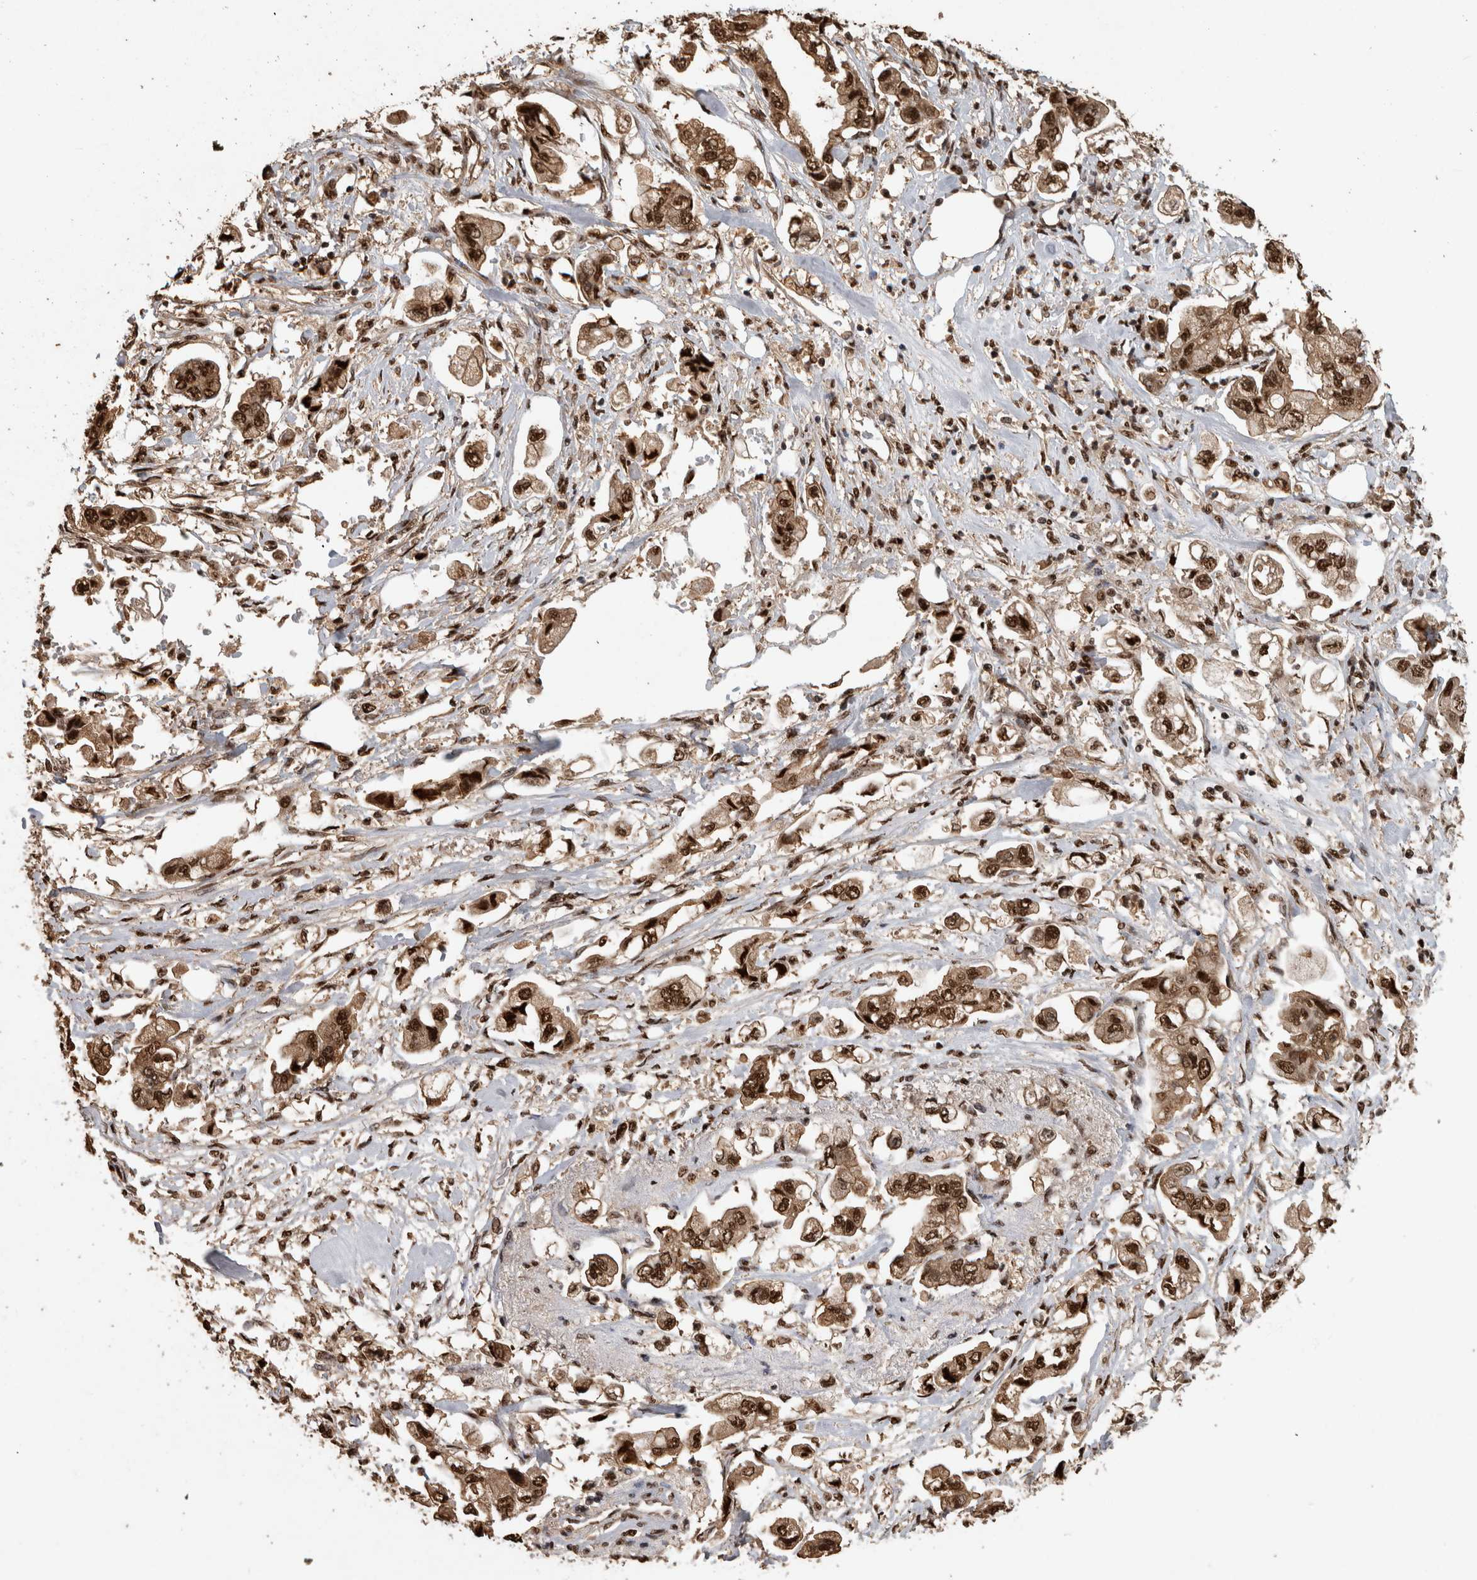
{"staining": {"intensity": "strong", "quantity": ">75%", "location": "nuclear"}, "tissue": "stomach cancer", "cell_type": "Tumor cells", "image_type": "cancer", "snomed": [{"axis": "morphology", "description": "Adenocarcinoma, NOS"}, {"axis": "topography", "description": "Stomach"}], "caption": "Protein expression analysis of human adenocarcinoma (stomach) reveals strong nuclear positivity in about >75% of tumor cells.", "gene": "RAD50", "patient": {"sex": "male", "age": 62}}